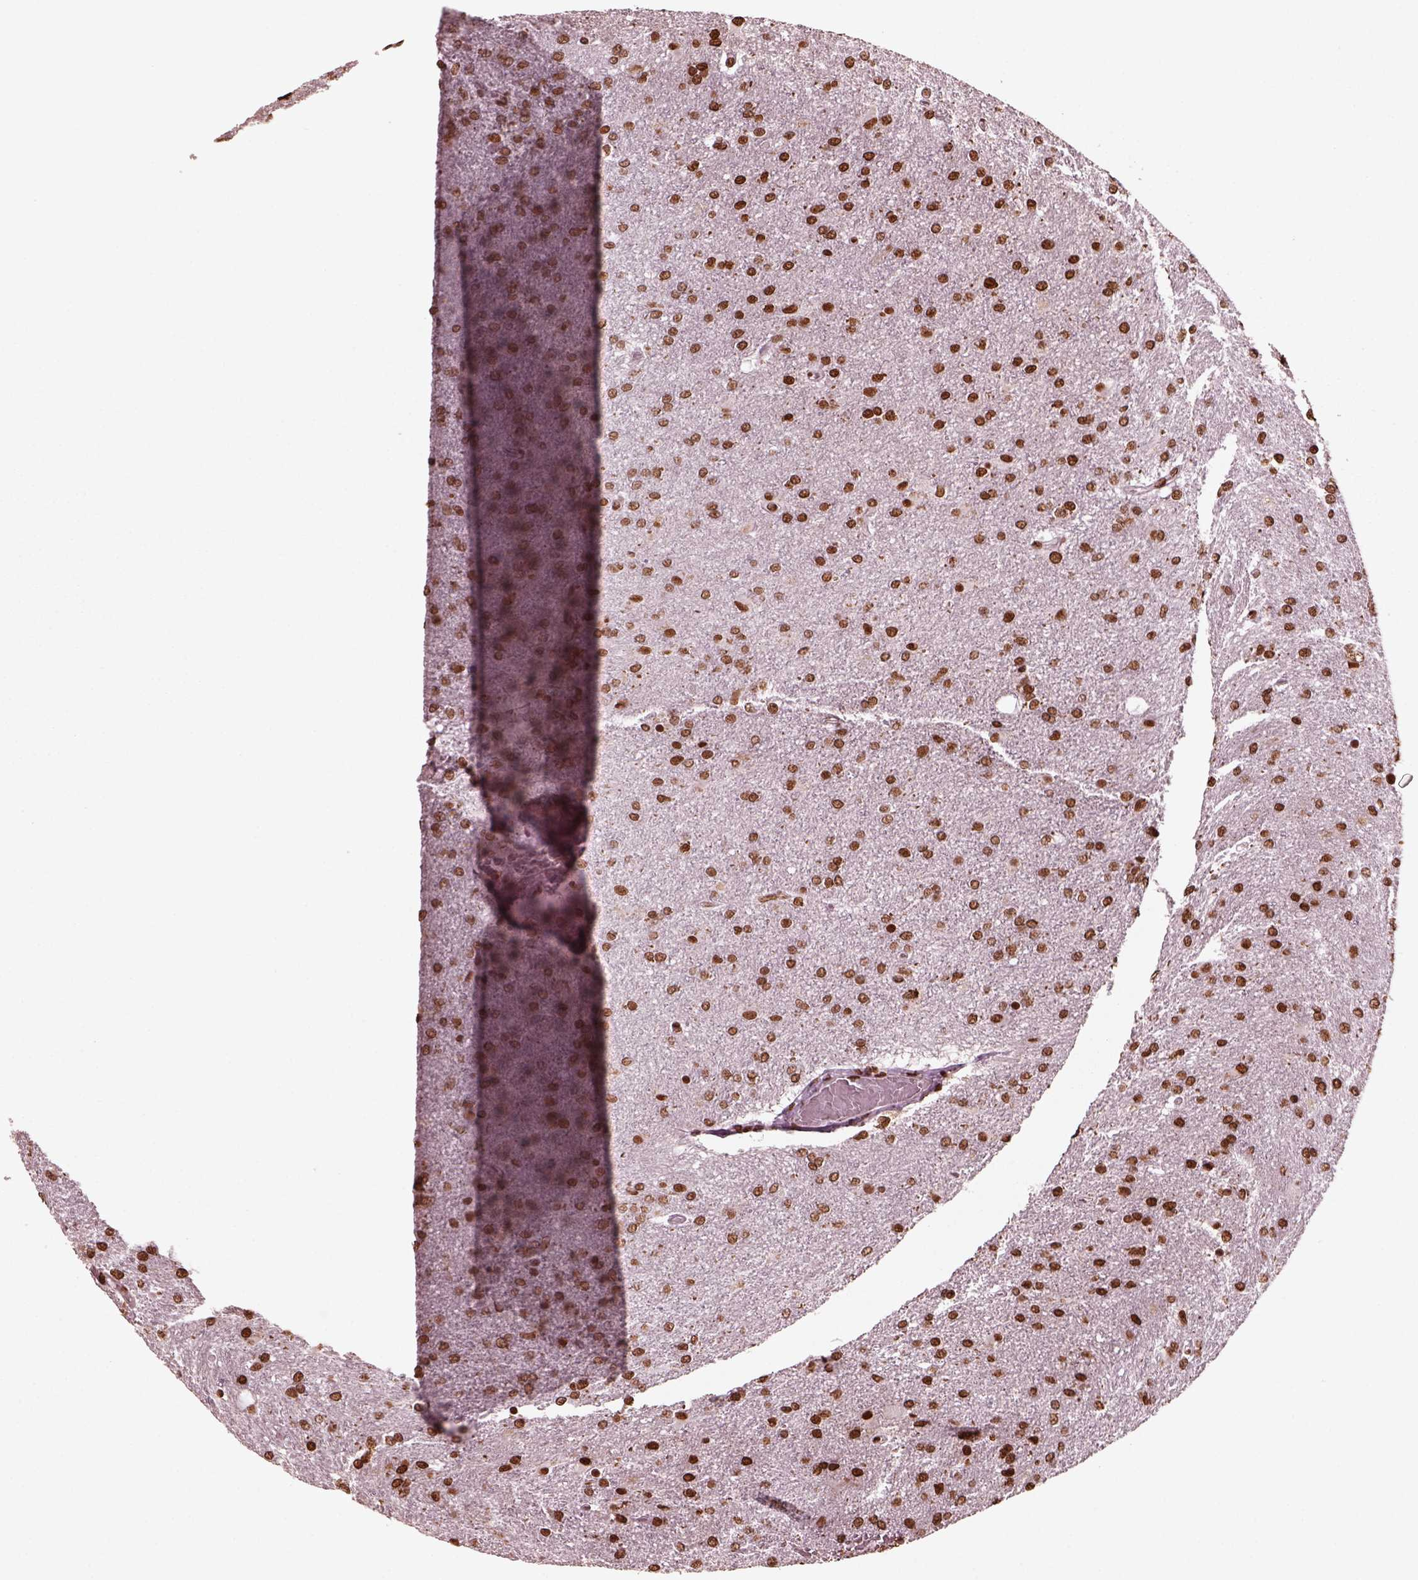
{"staining": {"intensity": "strong", "quantity": ">75%", "location": "nuclear"}, "tissue": "glioma", "cell_type": "Tumor cells", "image_type": "cancer", "snomed": [{"axis": "morphology", "description": "Glioma, malignant, High grade"}, {"axis": "topography", "description": "Cerebral cortex"}], "caption": "The micrograph displays staining of malignant glioma (high-grade), revealing strong nuclear protein positivity (brown color) within tumor cells.", "gene": "NSD1", "patient": {"sex": "male", "age": 70}}